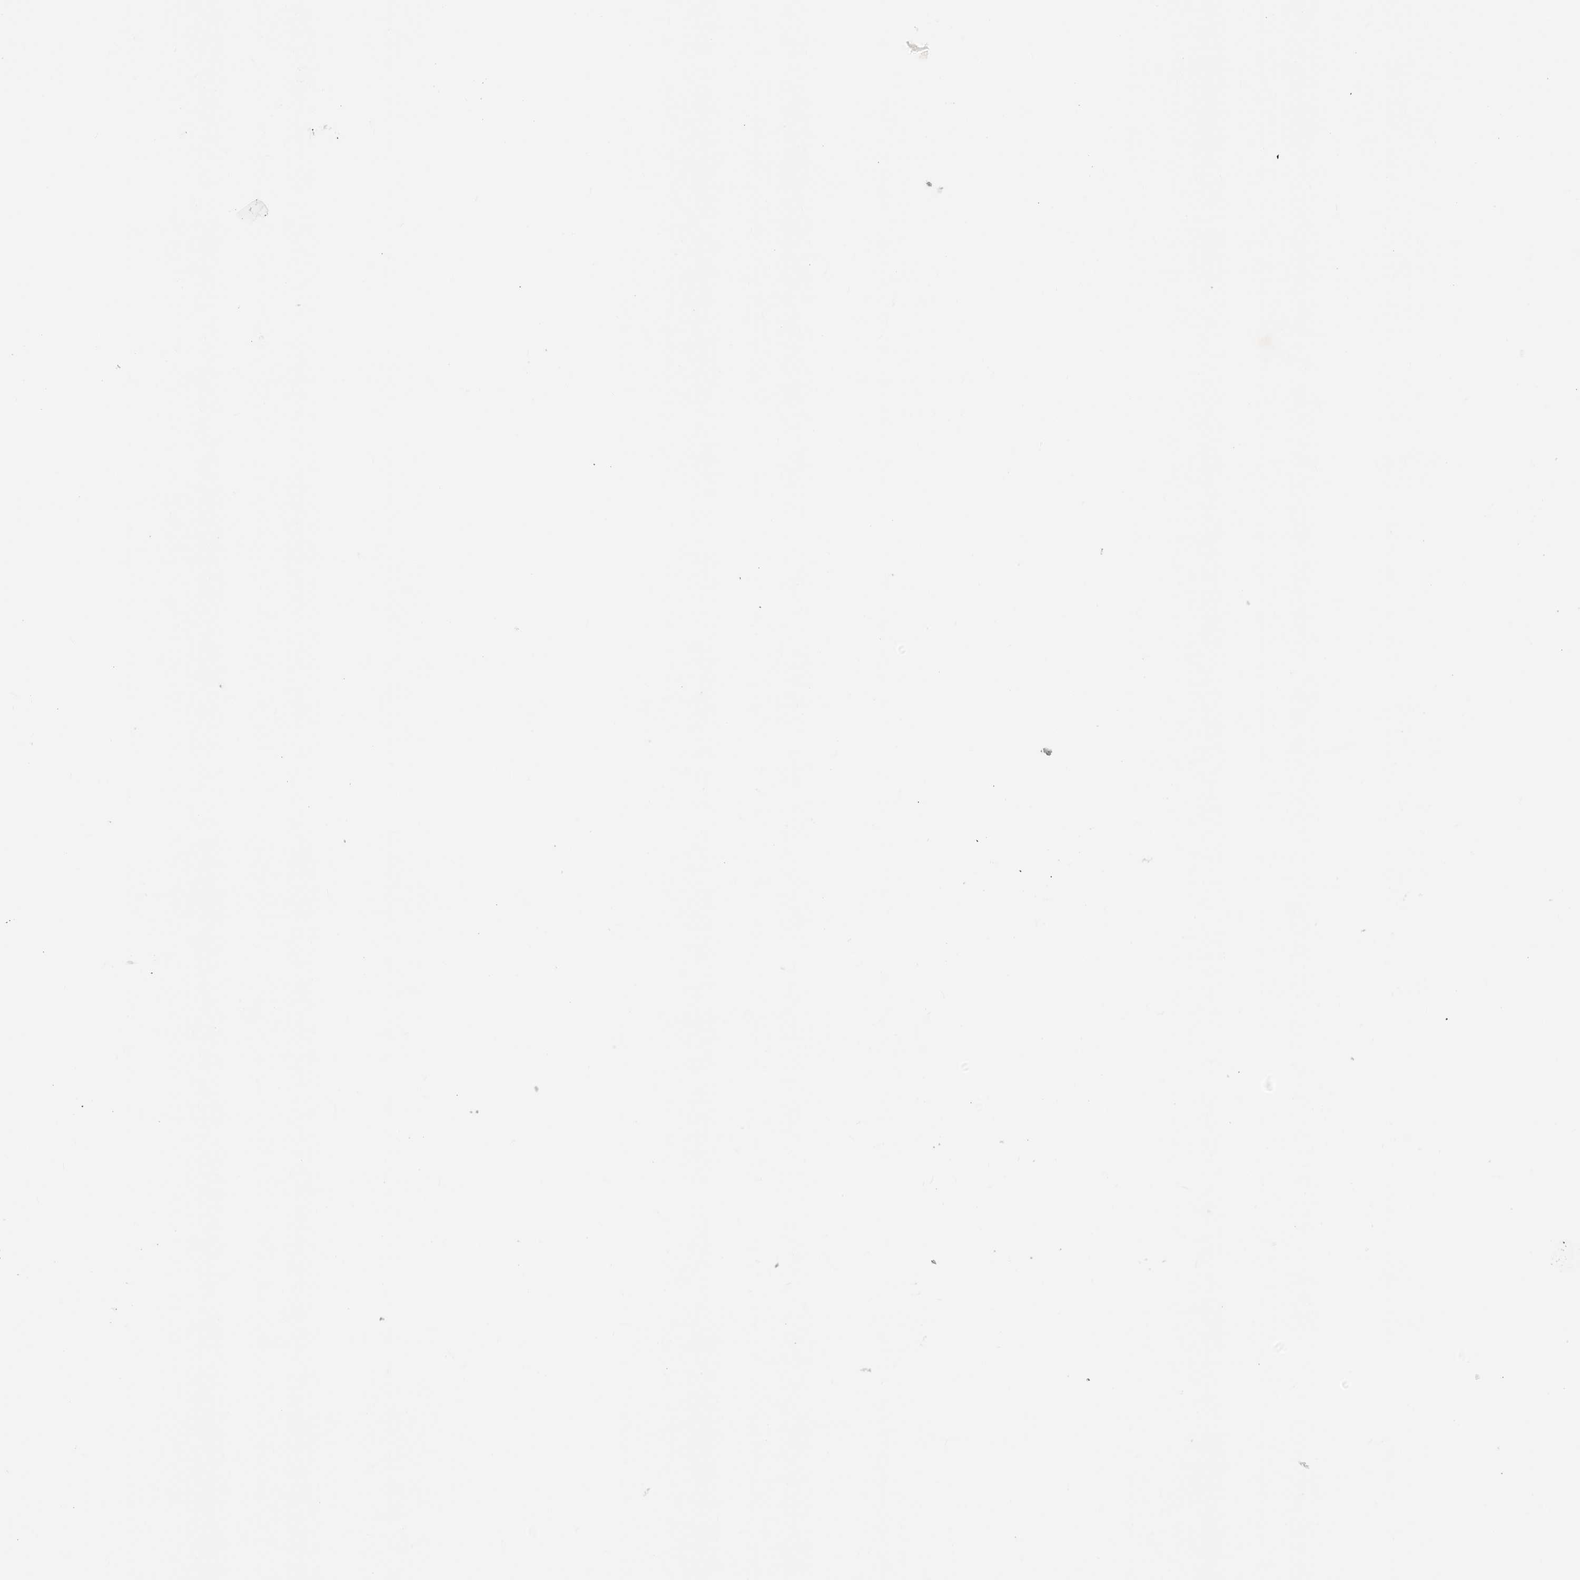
{"staining": {"intensity": "weak", "quantity": ">75%", "location": "nuclear"}, "tissue": "nasopharynx", "cell_type": "Respiratory epithelial cells", "image_type": "normal", "snomed": [{"axis": "morphology", "description": "Normal tissue, NOS"}, {"axis": "topography", "description": "Nasopharynx"}], "caption": "IHC (DAB) staining of unremarkable human nasopharynx demonstrates weak nuclear protein staining in about >75% of respiratory epithelial cells. The staining is performed using DAB brown chromogen to label protein expression. The nuclei are counter-stained blue using hematoxylin.", "gene": "HIPK3", "patient": {"sex": "female", "age": 42}}